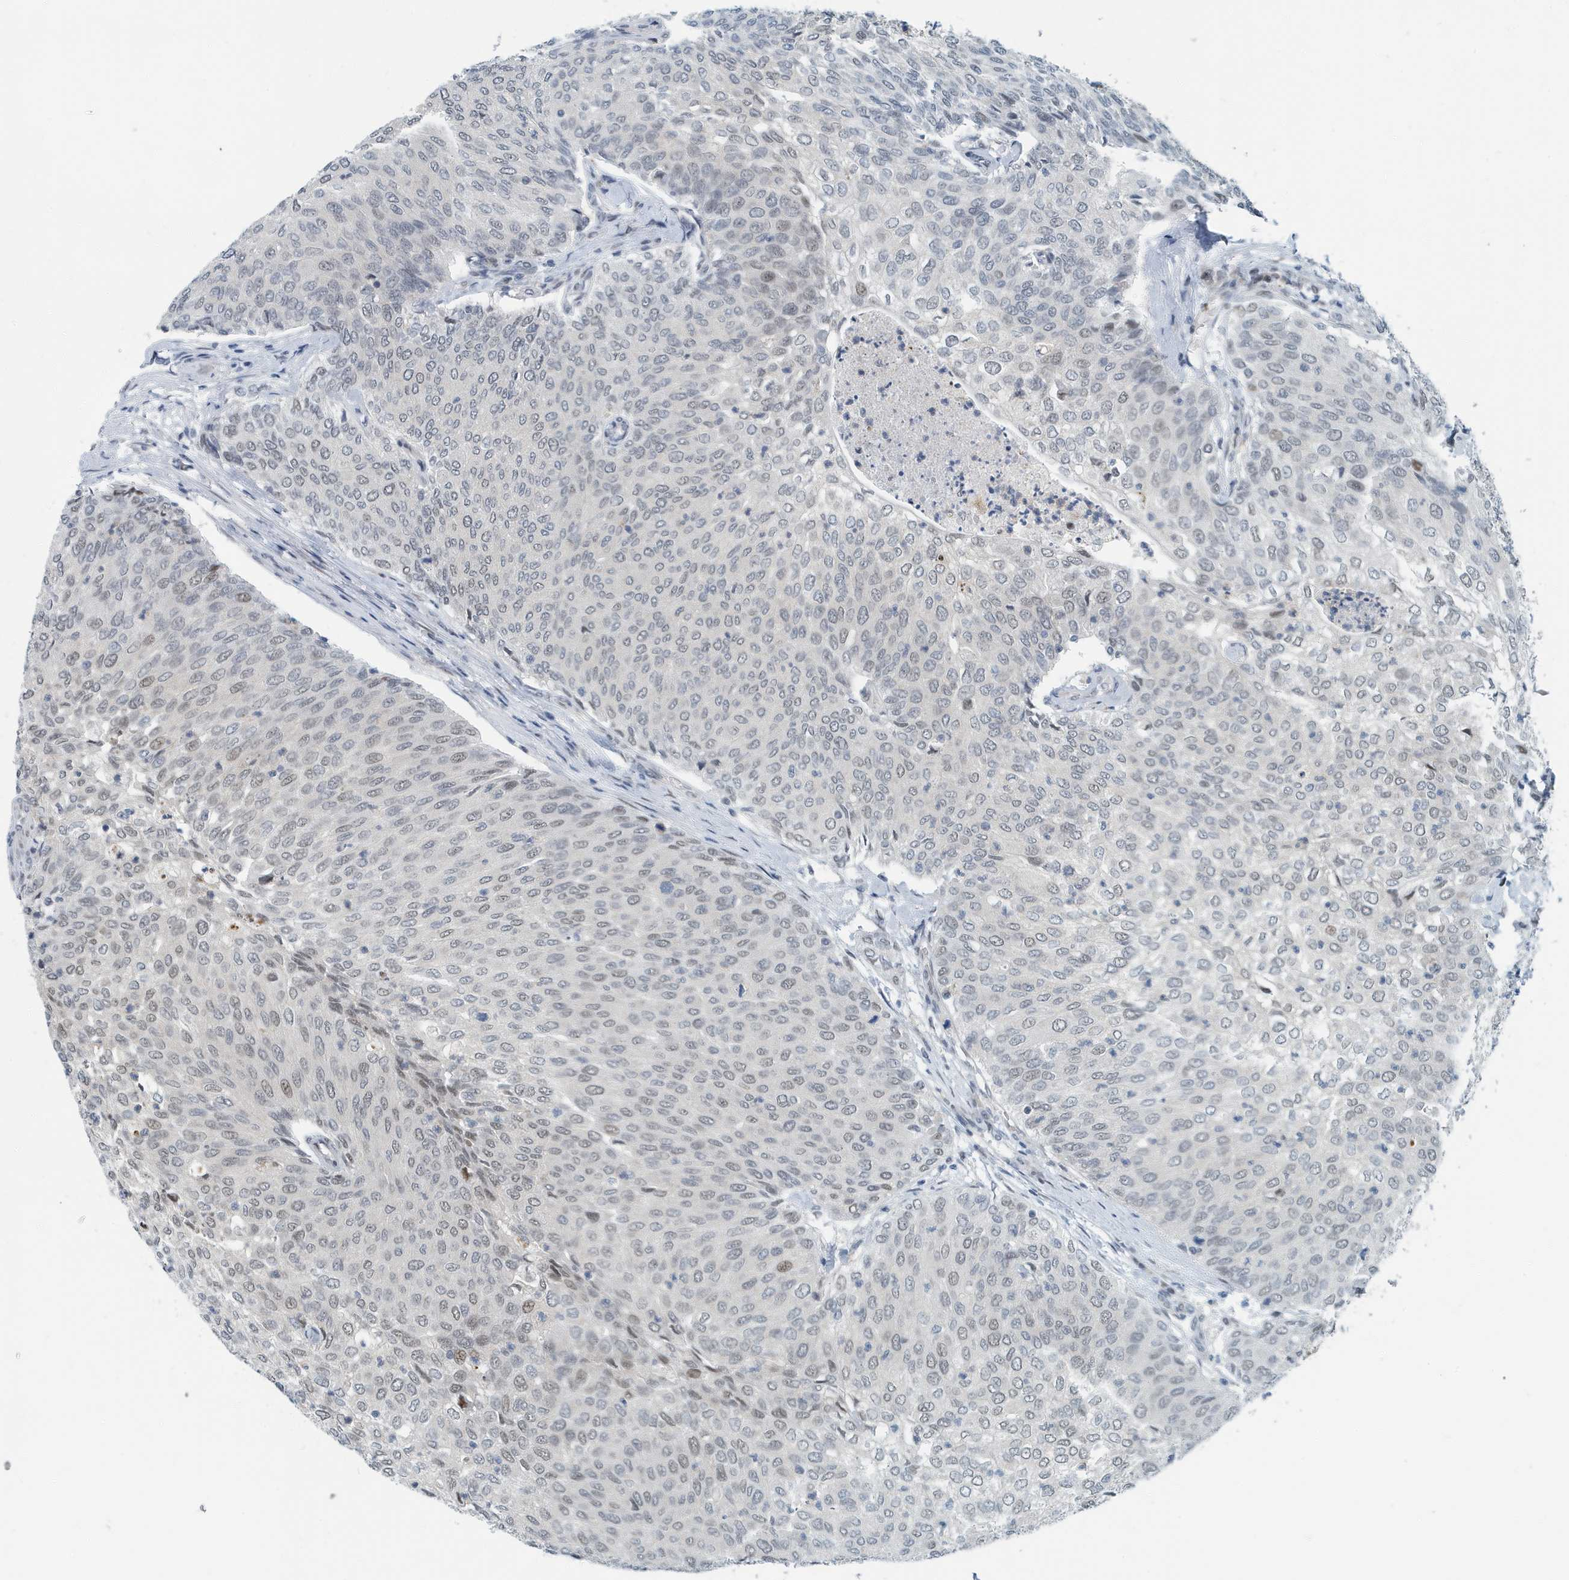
{"staining": {"intensity": "moderate", "quantity": "<25%", "location": "nuclear"}, "tissue": "urothelial cancer", "cell_type": "Tumor cells", "image_type": "cancer", "snomed": [{"axis": "morphology", "description": "Urothelial carcinoma, Low grade"}, {"axis": "topography", "description": "Urinary bladder"}], "caption": "Low-grade urothelial carcinoma was stained to show a protein in brown. There is low levels of moderate nuclear positivity in about <25% of tumor cells. (DAB IHC with brightfield microscopy, high magnification).", "gene": "KIF15", "patient": {"sex": "female", "age": 79}}